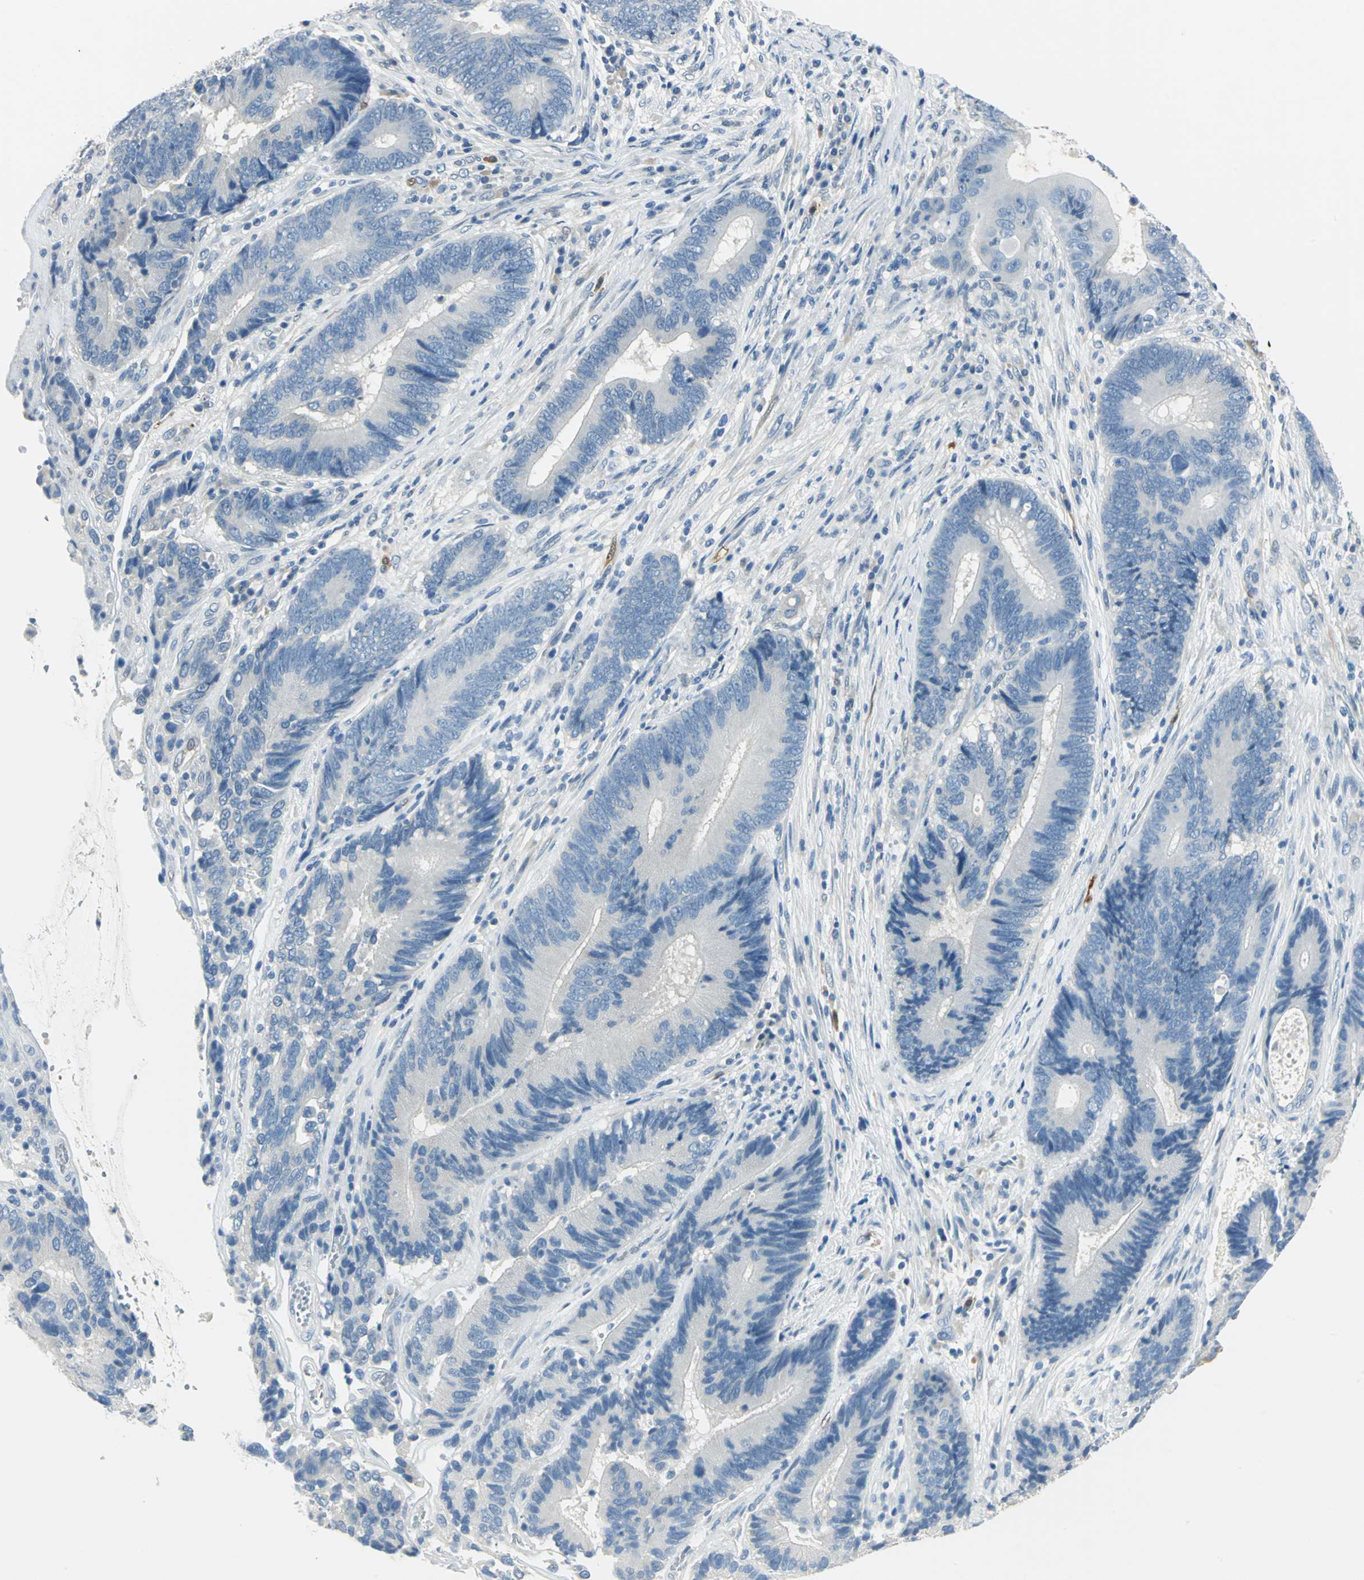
{"staining": {"intensity": "negative", "quantity": "none", "location": "none"}, "tissue": "colorectal cancer", "cell_type": "Tumor cells", "image_type": "cancer", "snomed": [{"axis": "morphology", "description": "Adenocarcinoma, NOS"}, {"axis": "topography", "description": "Colon"}], "caption": "Immunohistochemistry (IHC) micrograph of adenocarcinoma (colorectal) stained for a protein (brown), which displays no staining in tumor cells. (DAB immunohistochemistry (IHC), high magnification).", "gene": "UCHL1", "patient": {"sex": "female", "age": 78}}